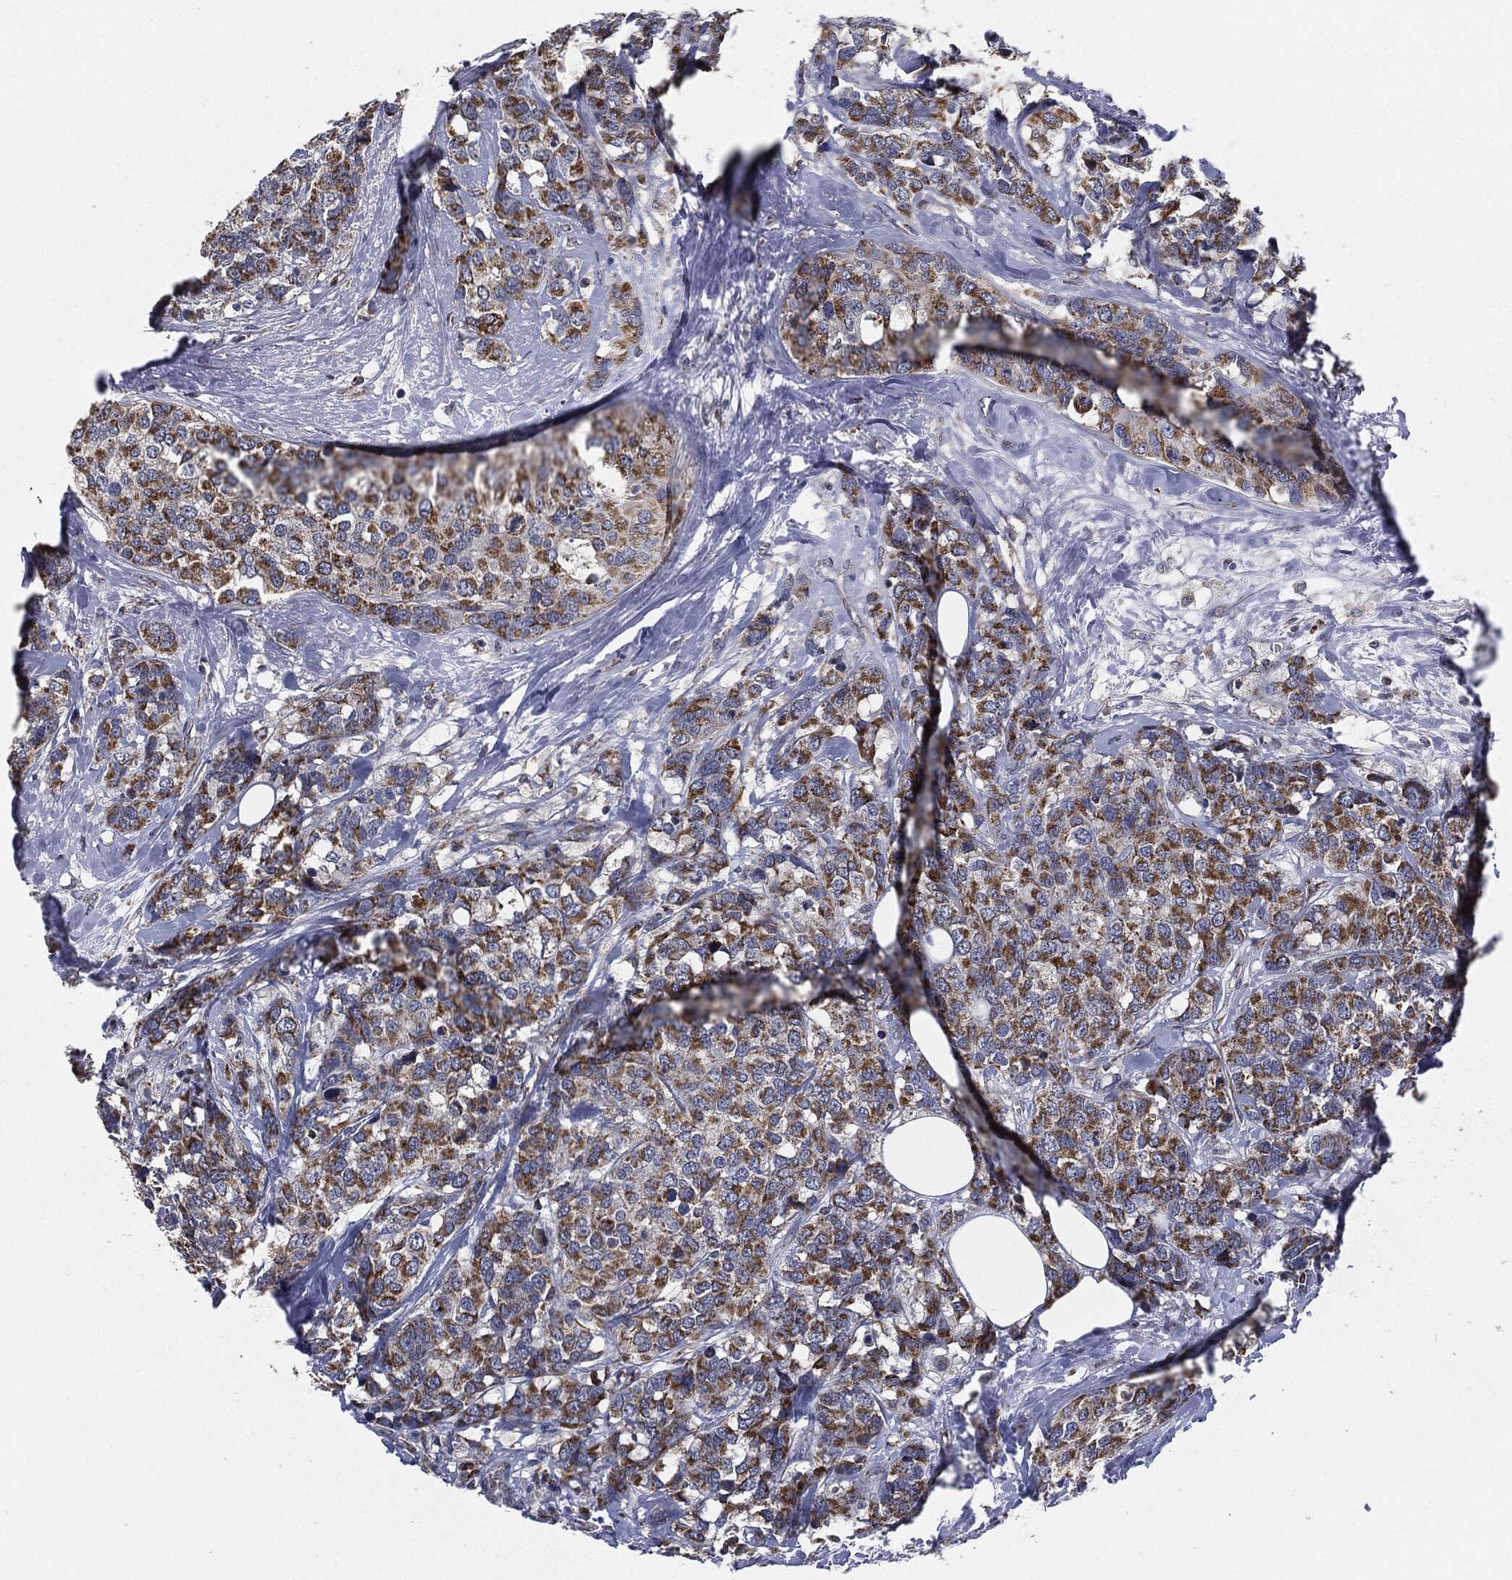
{"staining": {"intensity": "moderate", "quantity": ">75%", "location": "cytoplasmic/membranous"}, "tissue": "breast cancer", "cell_type": "Tumor cells", "image_type": "cancer", "snomed": [{"axis": "morphology", "description": "Lobular carcinoma"}, {"axis": "topography", "description": "Breast"}], "caption": "IHC micrograph of neoplastic tissue: breast cancer stained using IHC exhibits medium levels of moderate protein expression localized specifically in the cytoplasmic/membranous of tumor cells, appearing as a cytoplasmic/membranous brown color.", "gene": "NDUFV2", "patient": {"sex": "female", "age": 59}}